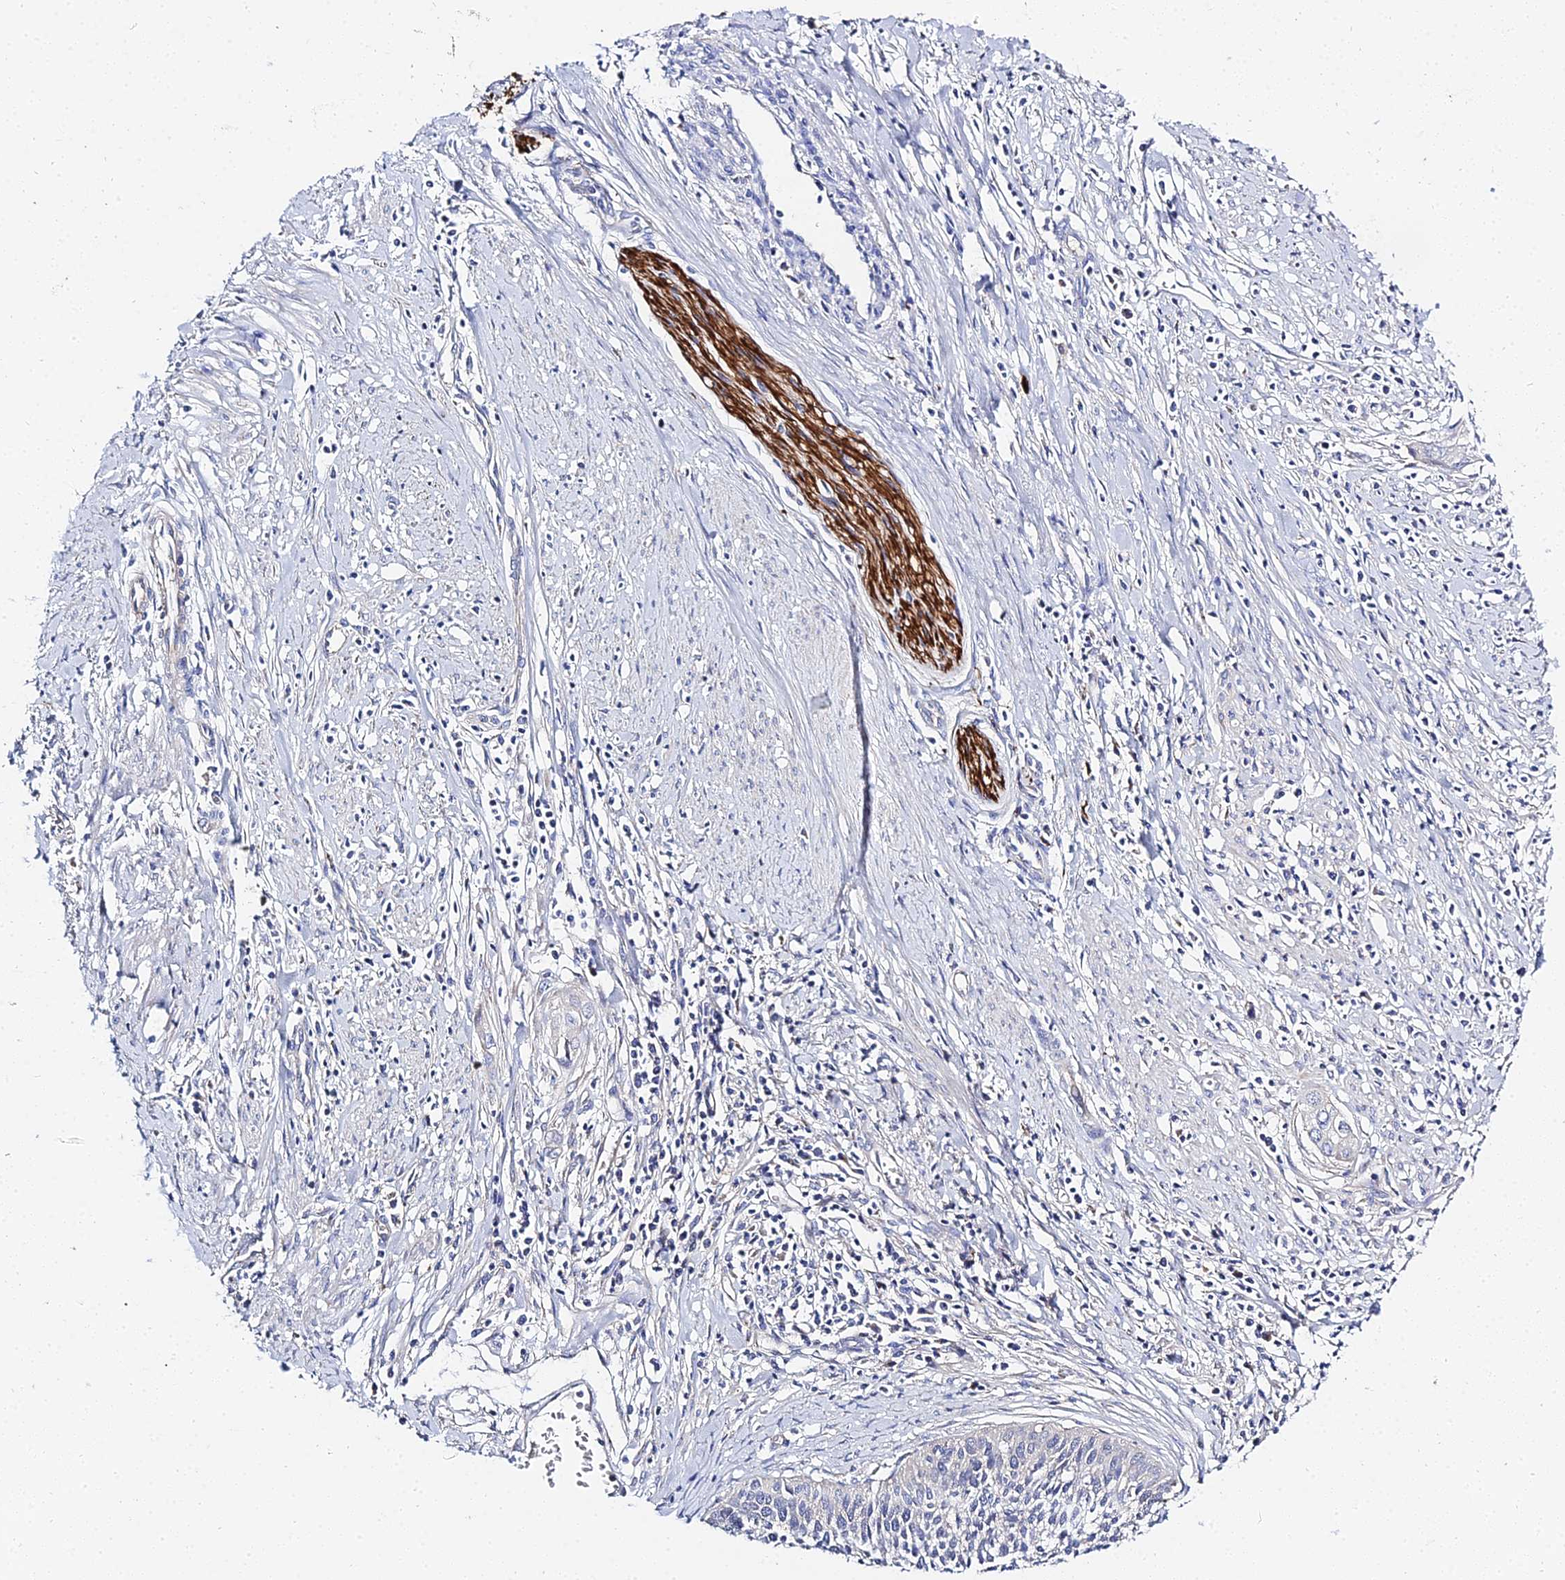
{"staining": {"intensity": "negative", "quantity": "none", "location": "none"}, "tissue": "cervical cancer", "cell_type": "Tumor cells", "image_type": "cancer", "snomed": [{"axis": "morphology", "description": "Squamous cell carcinoma, NOS"}, {"axis": "topography", "description": "Cervix"}], "caption": "This histopathology image is of cervical cancer (squamous cell carcinoma) stained with immunohistochemistry (IHC) to label a protein in brown with the nuclei are counter-stained blue. There is no staining in tumor cells. (DAB IHC with hematoxylin counter stain).", "gene": "APOBEC3H", "patient": {"sex": "female", "age": 34}}